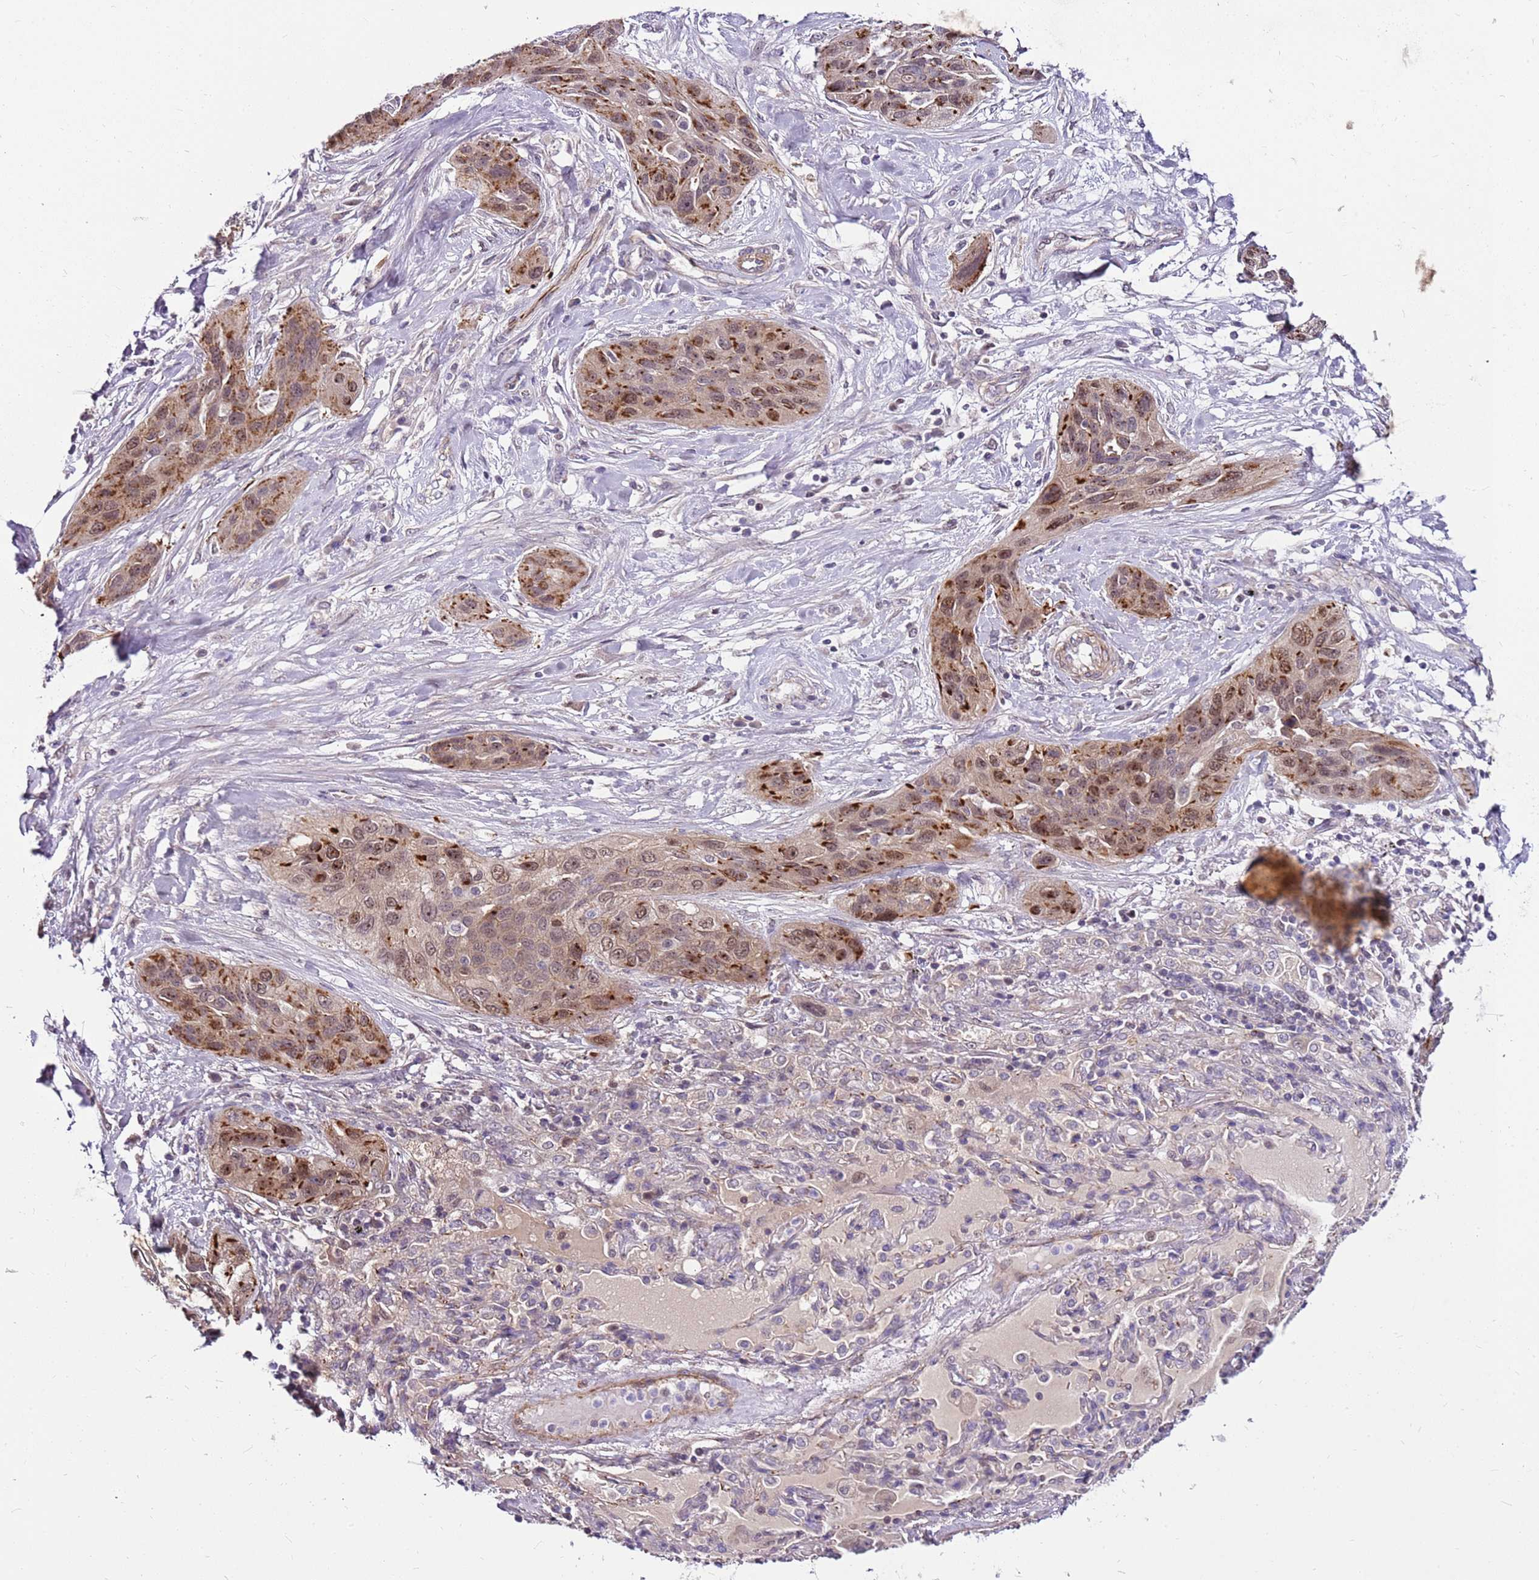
{"staining": {"intensity": "moderate", "quantity": ">75%", "location": "cytoplasmic/membranous,nuclear"}, "tissue": "lung cancer", "cell_type": "Tumor cells", "image_type": "cancer", "snomed": [{"axis": "morphology", "description": "Squamous cell carcinoma, NOS"}, {"axis": "topography", "description": "Lung"}], "caption": "This photomicrograph demonstrates lung cancer (squamous cell carcinoma) stained with immunohistochemistry to label a protein in brown. The cytoplasmic/membranous and nuclear of tumor cells show moderate positivity for the protein. Nuclei are counter-stained blue.", "gene": "POLE3", "patient": {"sex": "female", "age": 70}}